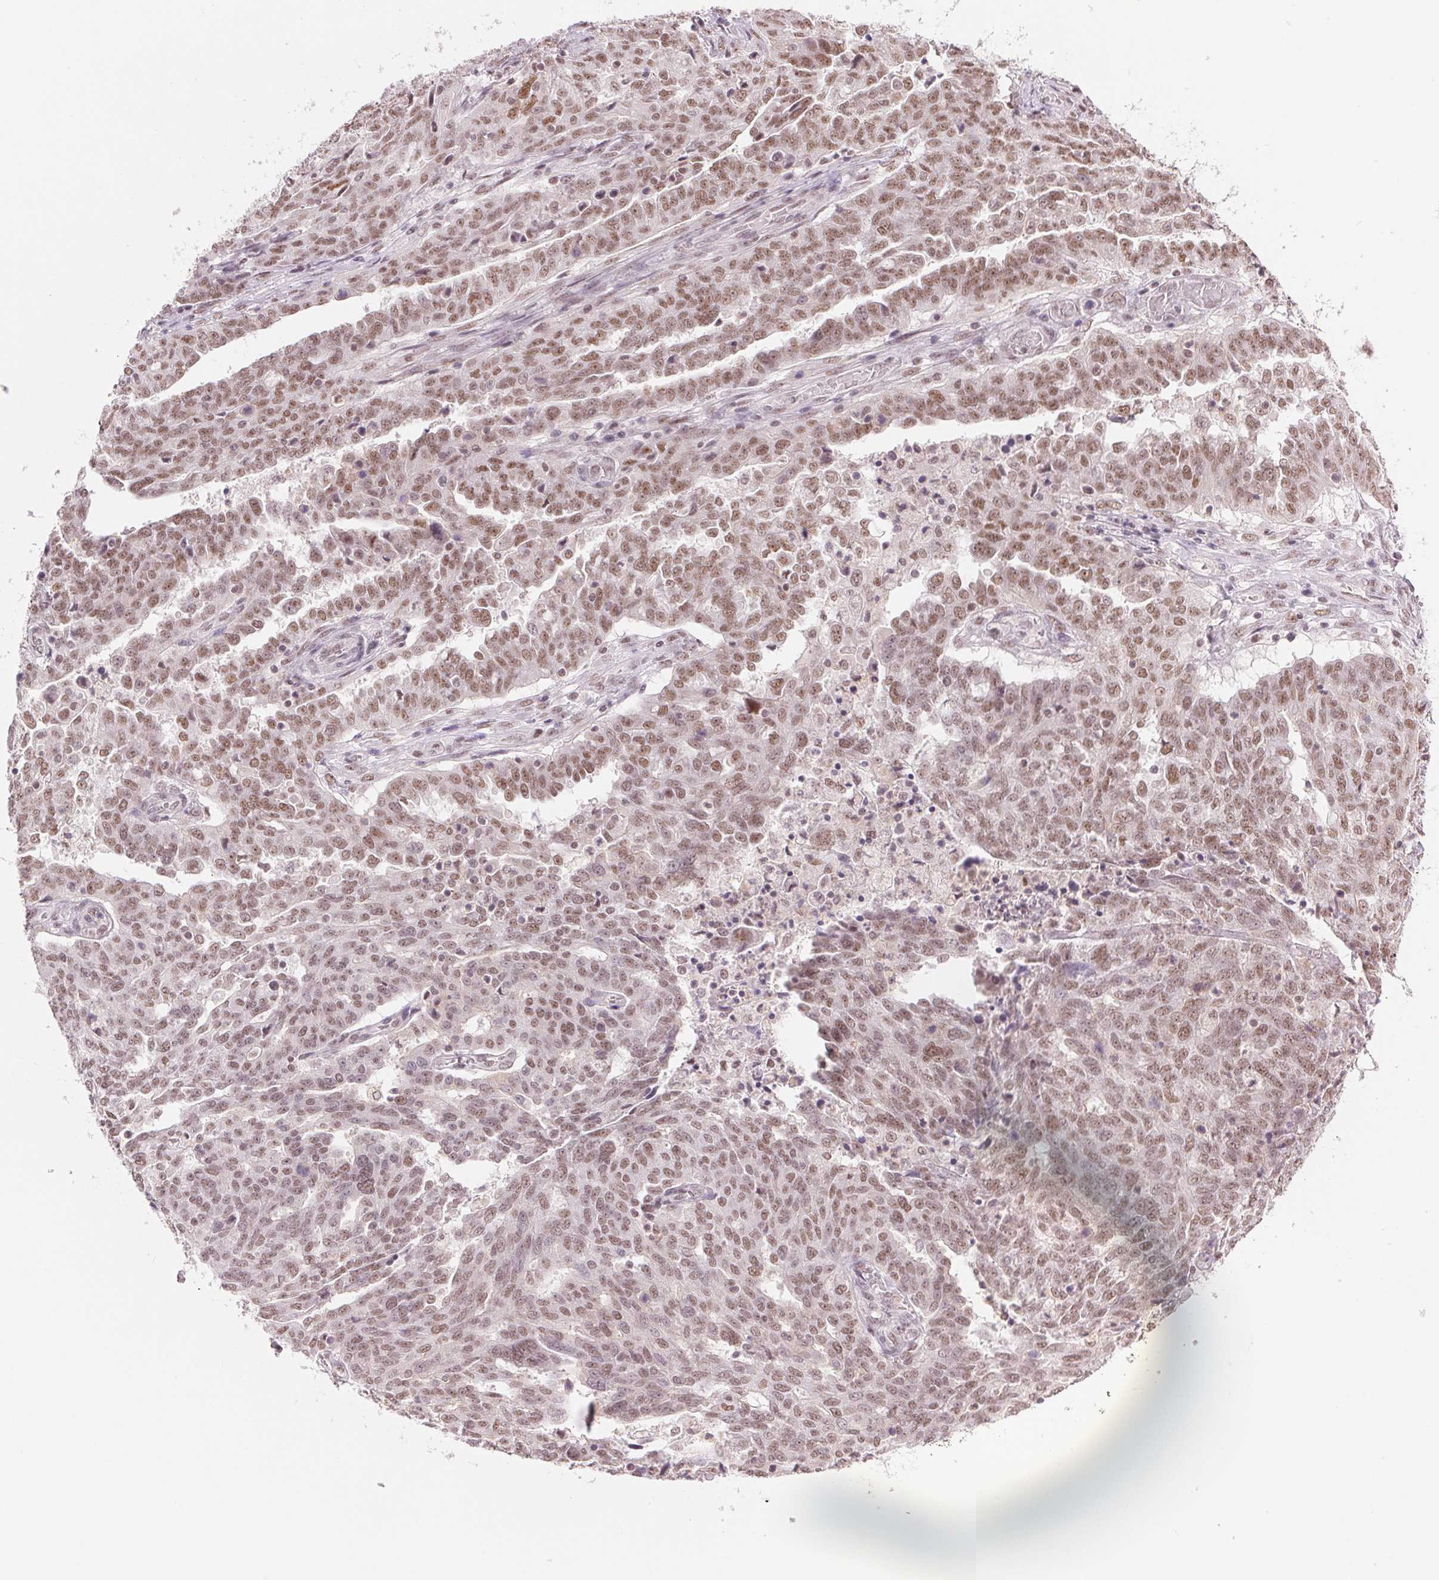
{"staining": {"intensity": "moderate", "quantity": ">75%", "location": "nuclear"}, "tissue": "ovarian cancer", "cell_type": "Tumor cells", "image_type": "cancer", "snomed": [{"axis": "morphology", "description": "Cystadenocarcinoma, serous, NOS"}, {"axis": "topography", "description": "Ovary"}], "caption": "Ovarian serous cystadenocarcinoma stained with DAB (3,3'-diaminobenzidine) IHC displays medium levels of moderate nuclear staining in approximately >75% of tumor cells.", "gene": "RPRD1B", "patient": {"sex": "female", "age": 67}}